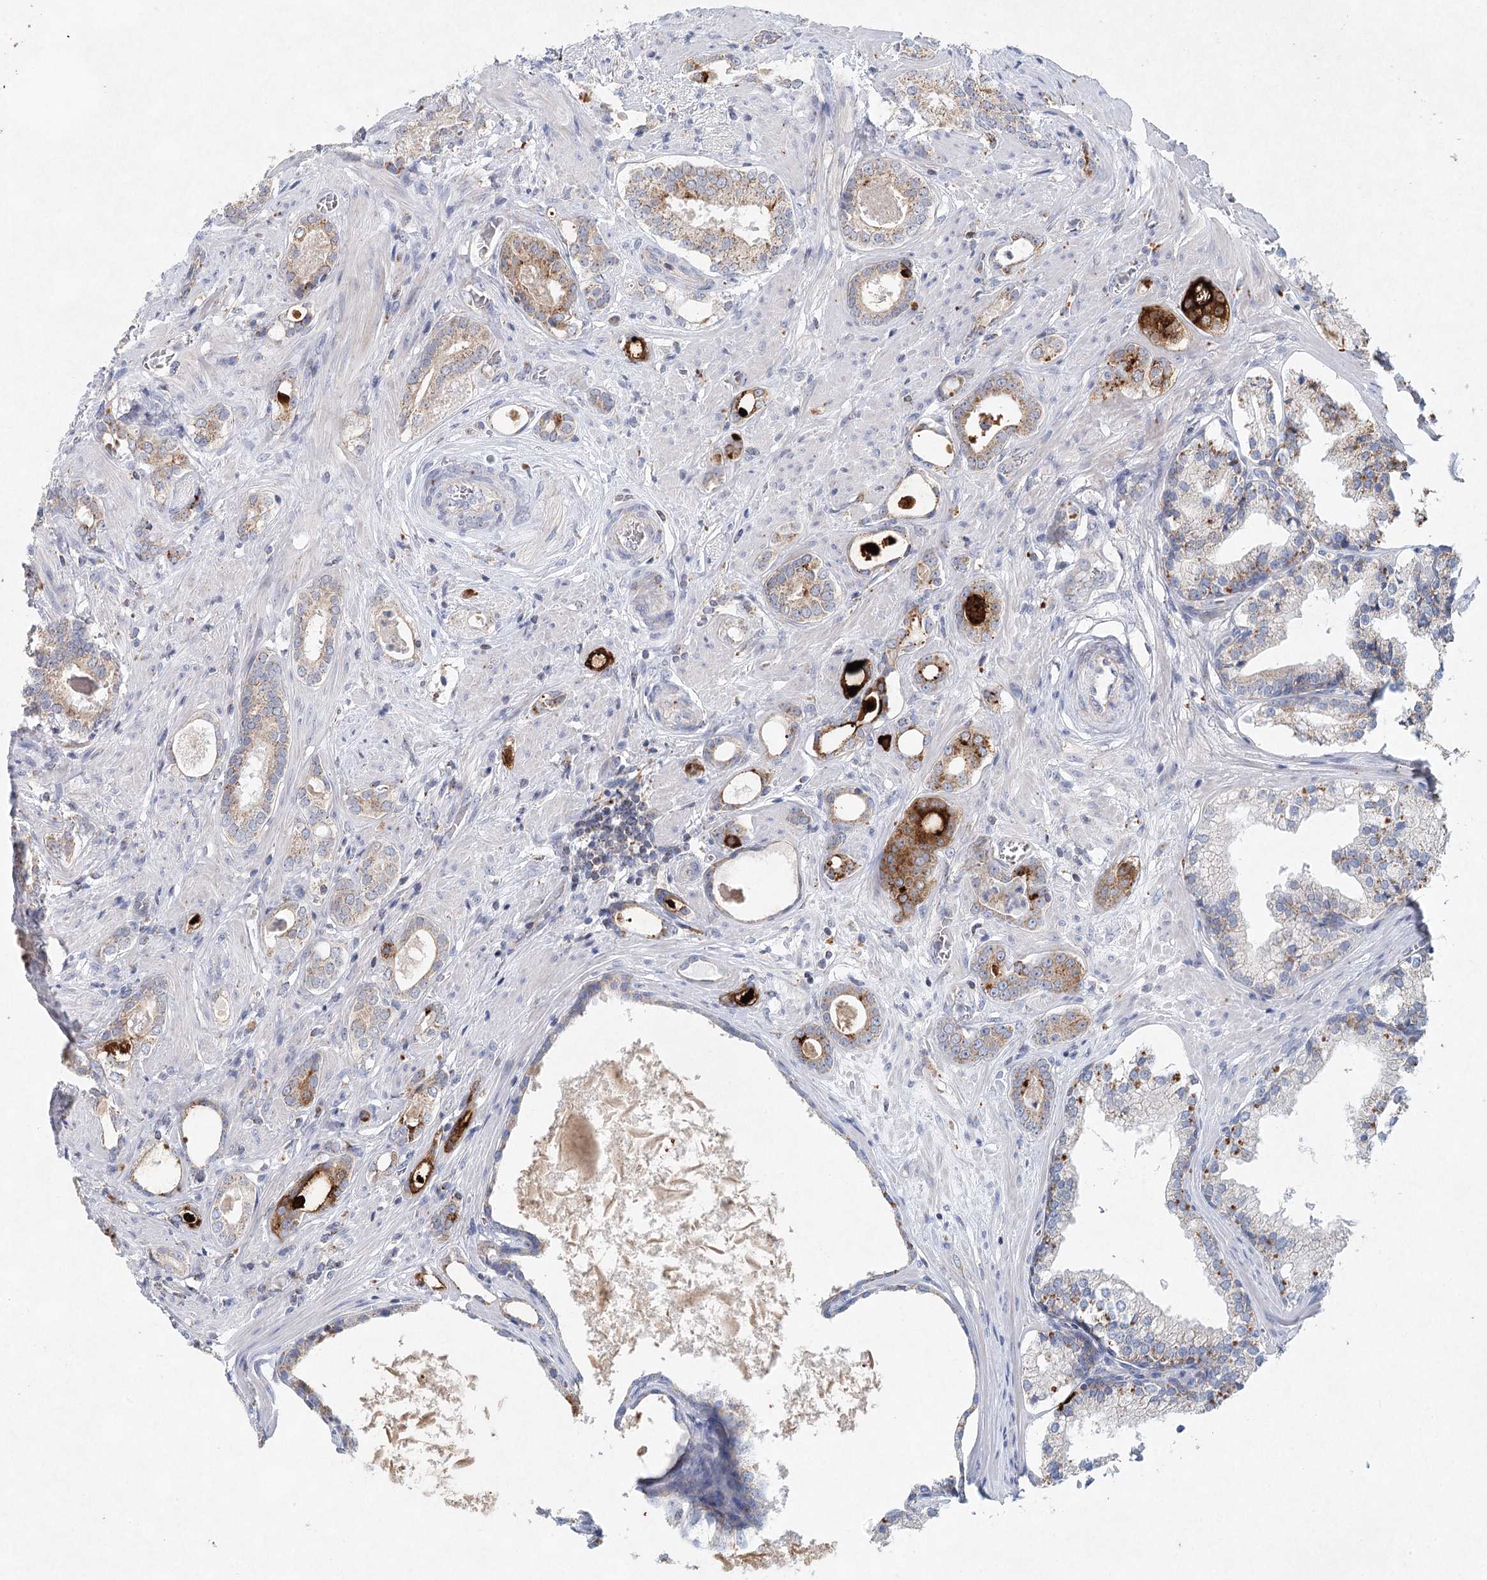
{"staining": {"intensity": "strong", "quantity": "<25%", "location": "cytoplasmic/membranous"}, "tissue": "prostate cancer", "cell_type": "Tumor cells", "image_type": "cancer", "snomed": [{"axis": "morphology", "description": "Adenocarcinoma, High grade"}, {"axis": "topography", "description": "Prostate"}], "caption": "An immunohistochemistry (IHC) photomicrograph of neoplastic tissue is shown. Protein staining in brown labels strong cytoplasmic/membranous positivity in prostate cancer (adenocarcinoma (high-grade)) within tumor cells.", "gene": "XPO6", "patient": {"sex": "male", "age": 58}}